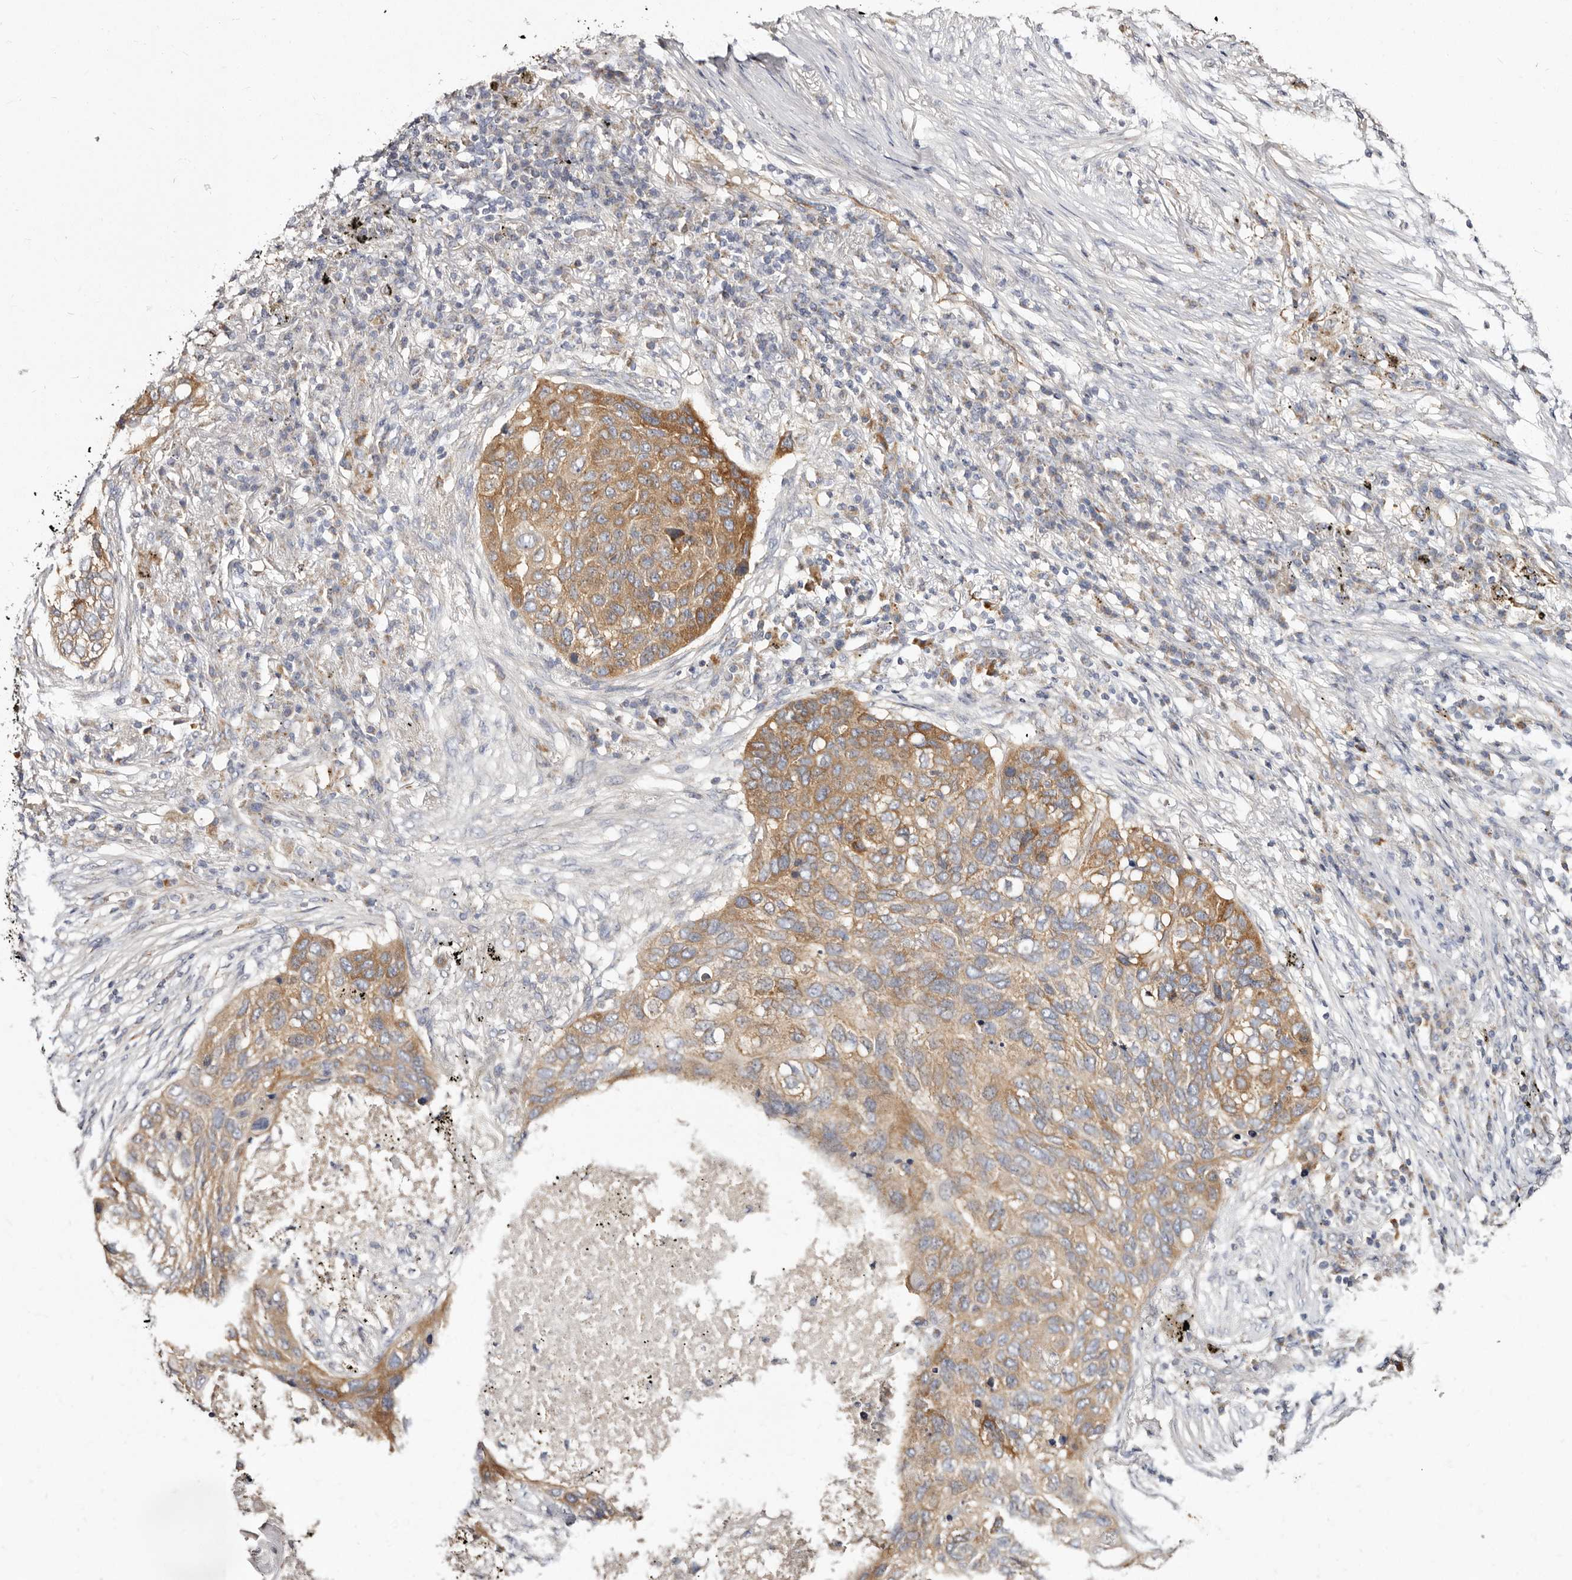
{"staining": {"intensity": "moderate", "quantity": ">75%", "location": "cytoplasmic/membranous"}, "tissue": "lung cancer", "cell_type": "Tumor cells", "image_type": "cancer", "snomed": [{"axis": "morphology", "description": "Squamous cell carcinoma, NOS"}, {"axis": "topography", "description": "Lung"}], "caption": "Immunohistochemistry of human squamous cell carcinoma (lung) exhibits medium levels of moderate cytoplasmic/membranous positivity in about >75% of tumor cells.", "gene": "BAIAP2L1", "patient": {"sex": "female", "age": 63}}